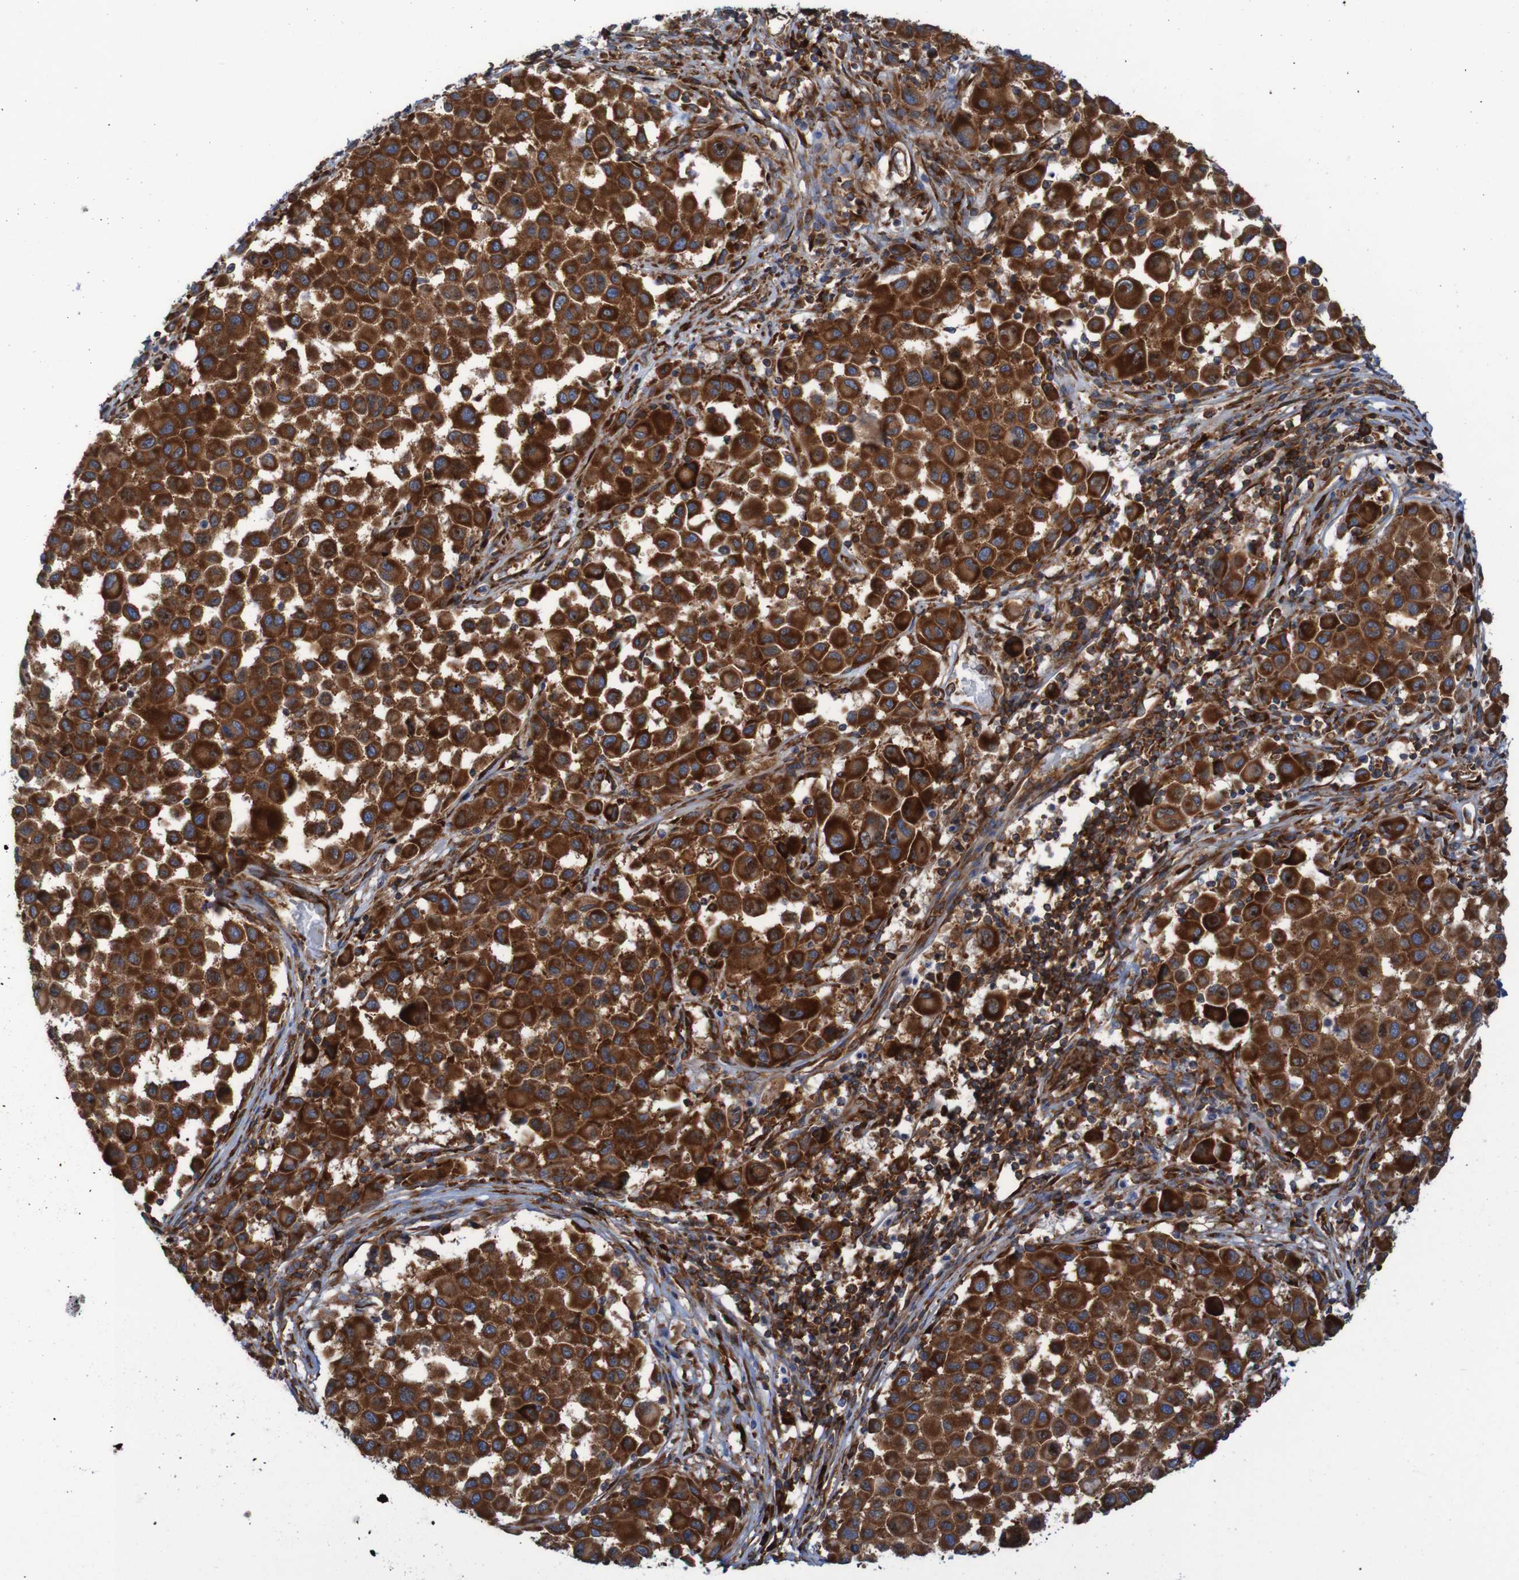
{"staining": {"intensity": "strong", "quantity": ">75%", "location": "cytoplasmic/membranous"}, "tissue": "melanoma", "cell_type": "Tumor cells", "image_type": "cancer", "snomed": [{"axis": "morphology", "description": "Malignant melanoma, Metastatic site"}, {"axis": "topography", "description": "Lymph node"}], "caption": "IHC (DAB (3,3'-diaminobenzidine)) staining of human melanoma demonstrates strong cytoplasmic/membranous protein staining in about >75% of tumor cells.", "gene": "RPL10", "patient": {"sex": "male", "age": 61}}